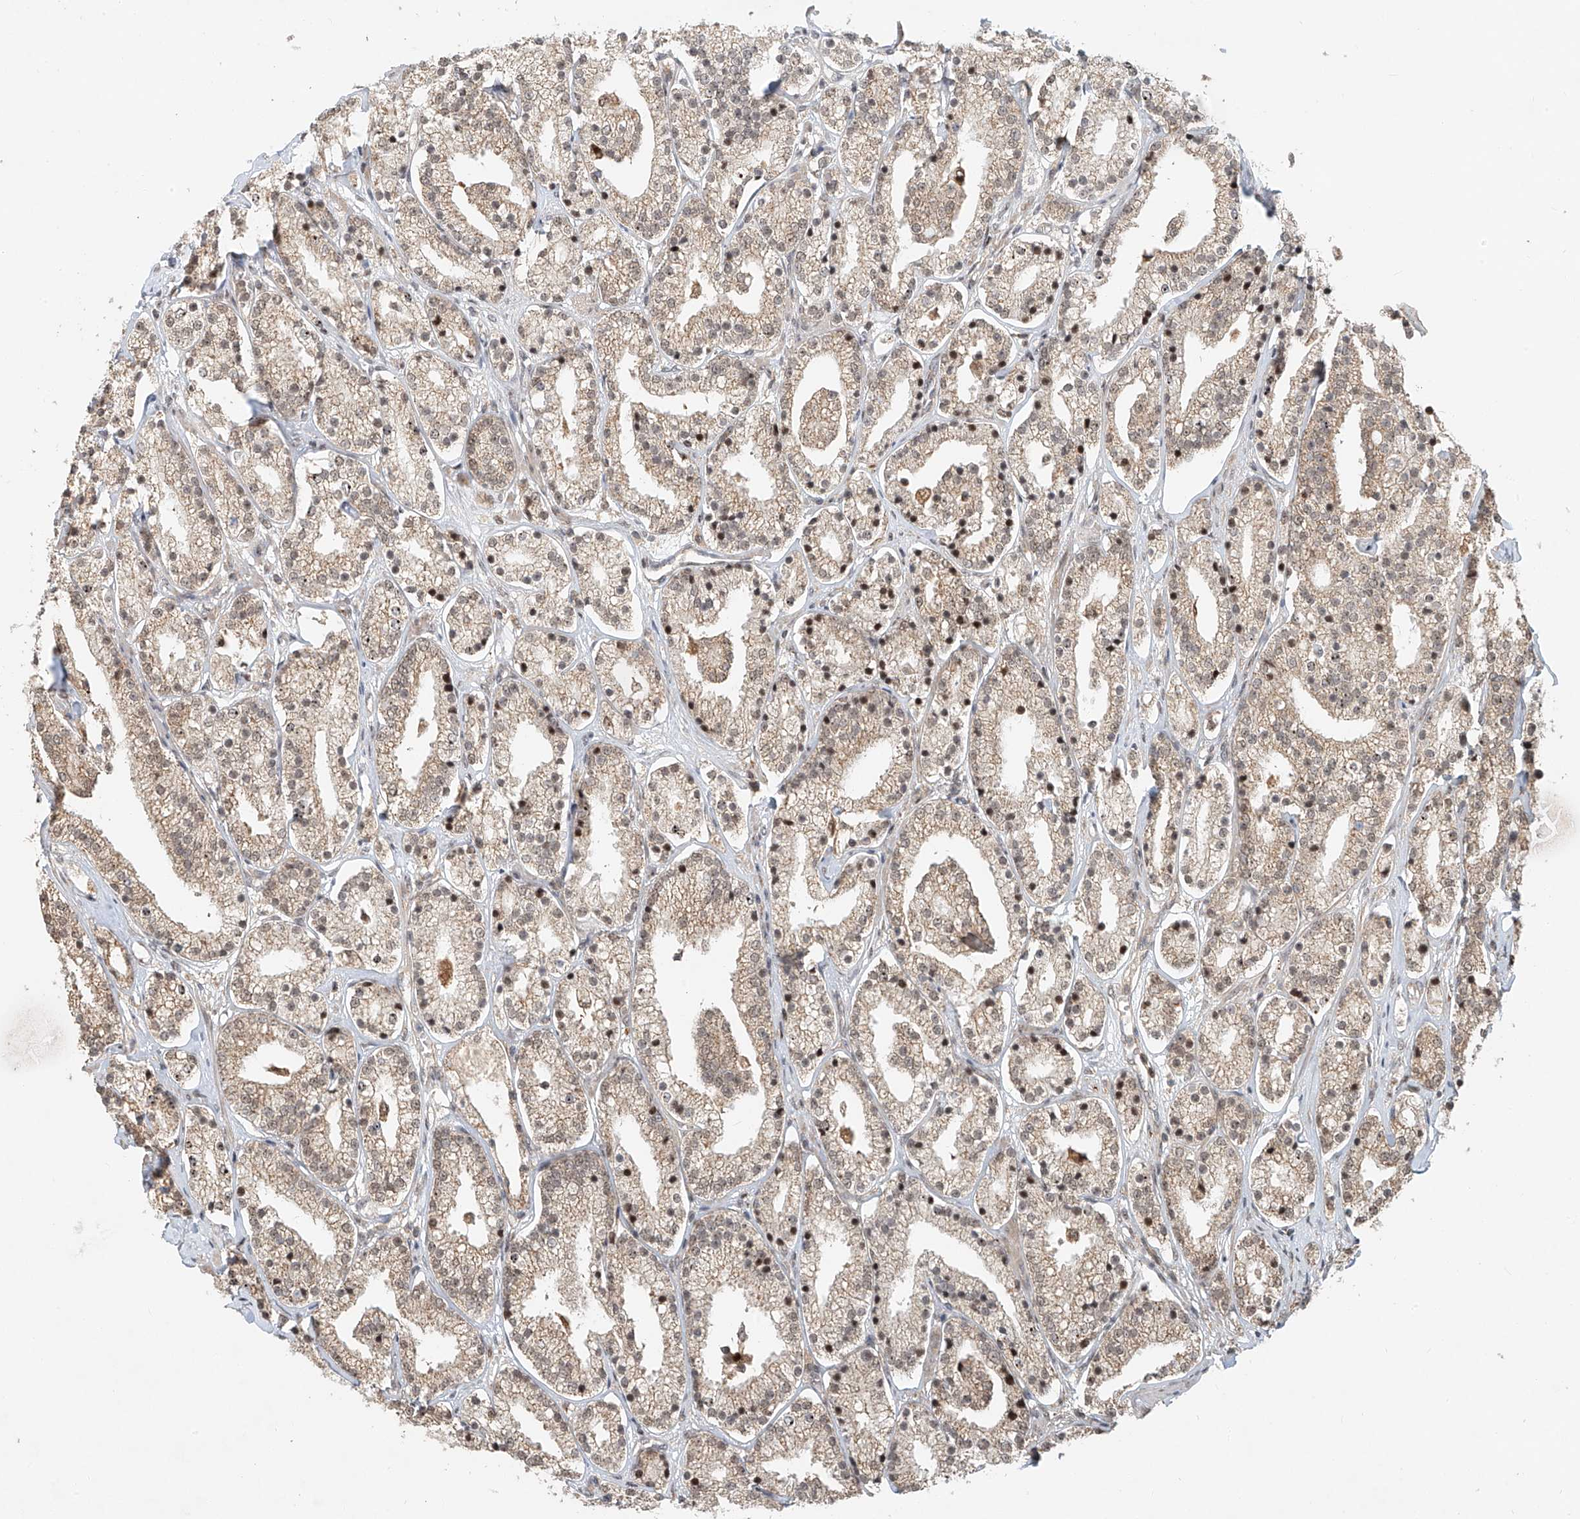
{"staining": {"intensity": "weak", "quantity": "<25%", "location": "cytoplasmic/membranous"}, "tissue": "prostate cancer", "cell_type": "Tumor cells", "image_type": "cancer", "snomed": [{"axis": "morphology", "description": "Adenocarcinoma, High grade"}, {"axis": "topography", "description": "Prostate"}], "caption": "Tumor cells show no significant positivity in prostate high-grade adenocarcinoma.", "gene": "SYTL3", "patient": {"sex": "male", "age": 69}}